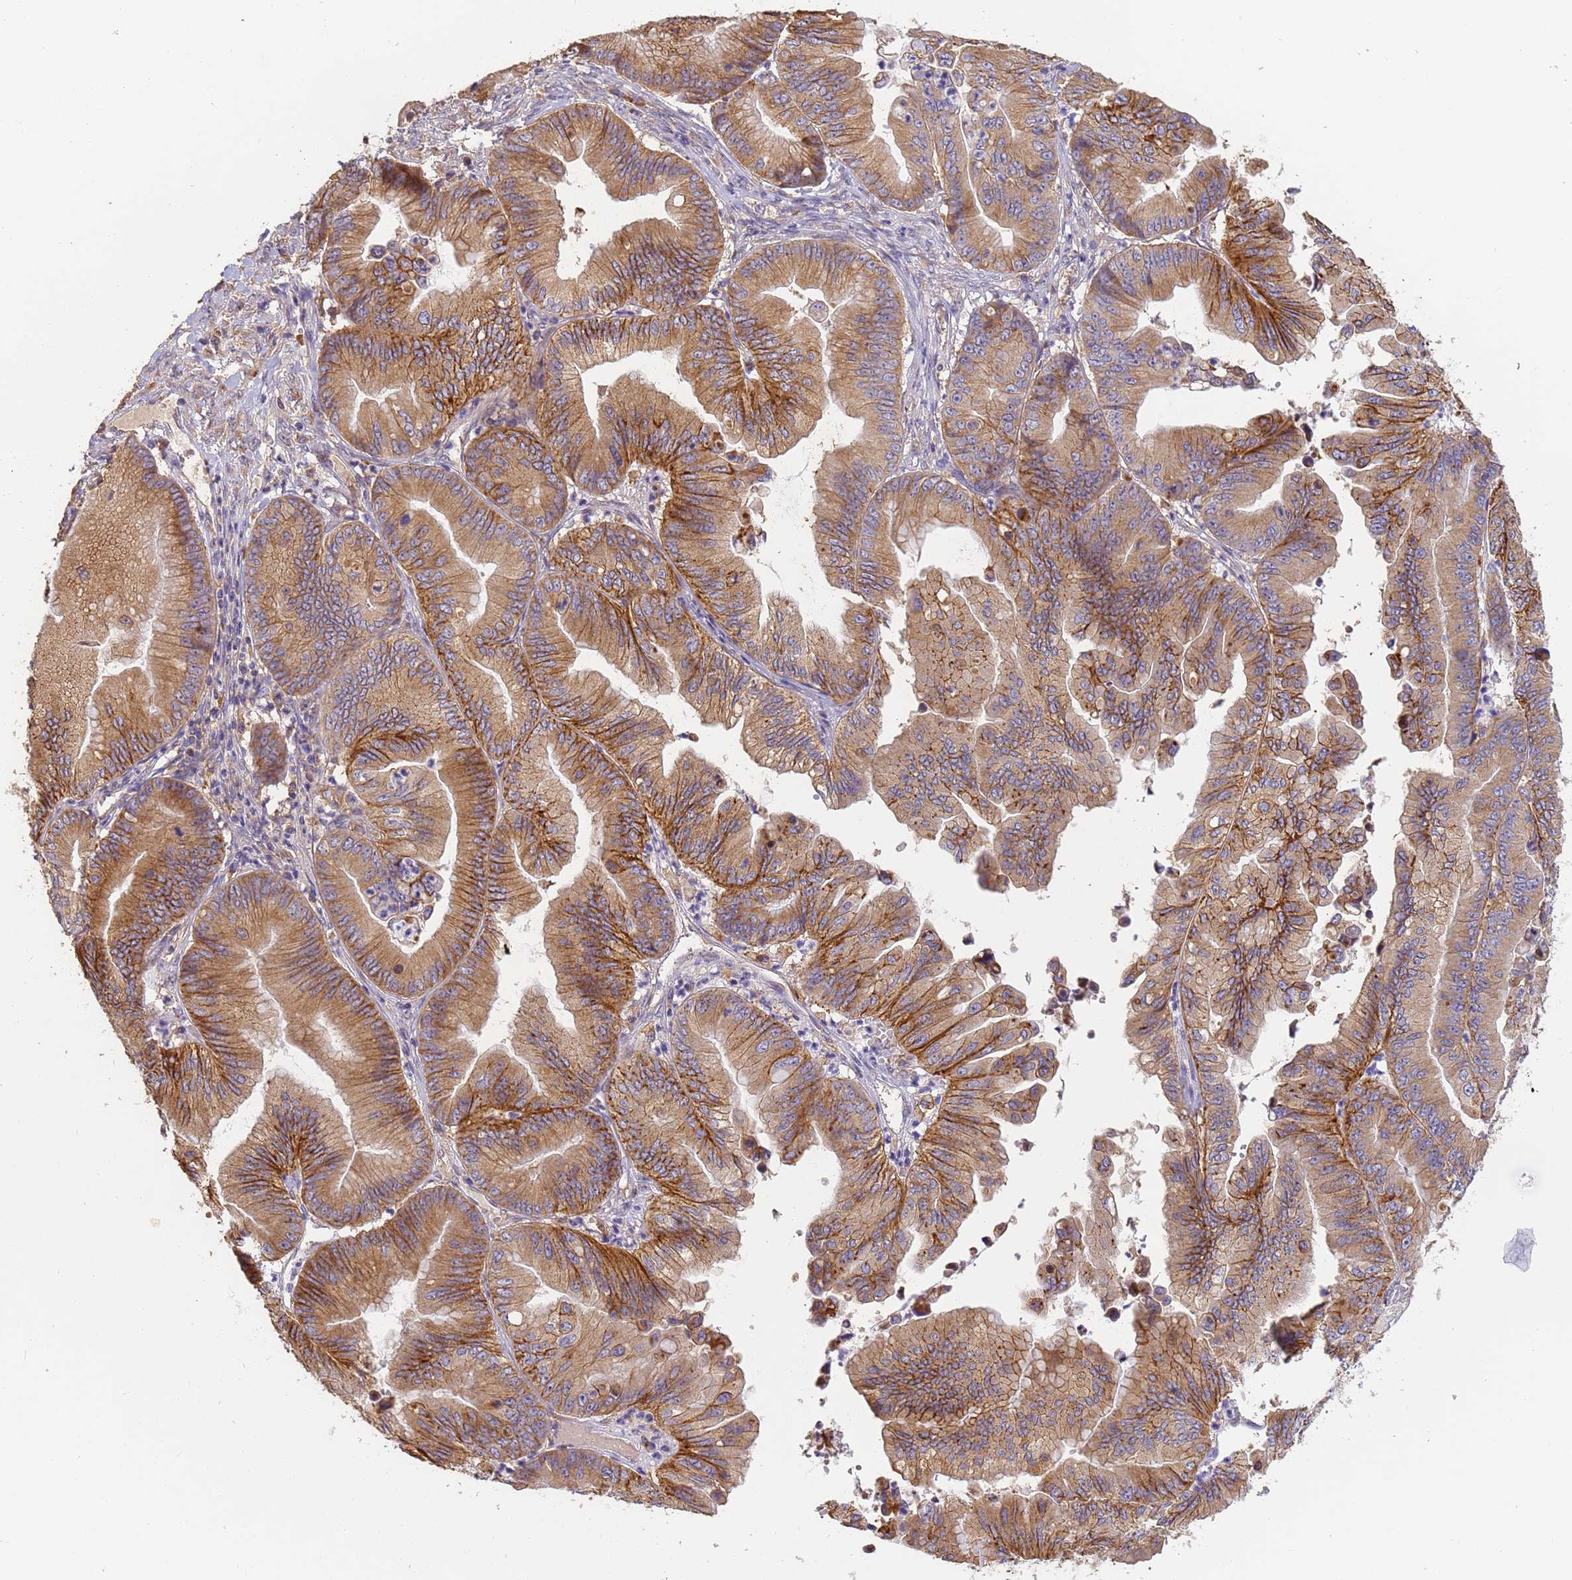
{"staining": {"intensity": "moderate", "quantity": ">75%", "location": "cytoplasmic/membranous"}, "tissue": "ovarian cancer", "cell_type": "Tumor cells", "image_type": "cancer", "snomed": [{"axis": "morphology", "description": "Cystadenocarcinoma, mucinous, NOS"}, {"axis": "topography", "description": "Ovary"}], "caption": "Moderate cytoplasmic/membranous staining is seen in about >75% of tumor cells in ovarian cancer. (DAB IHC, brown staining for protein, blue staining for nuclei).", "gene": "M6PR", "patient": {"sex": "female", "age": 71}}